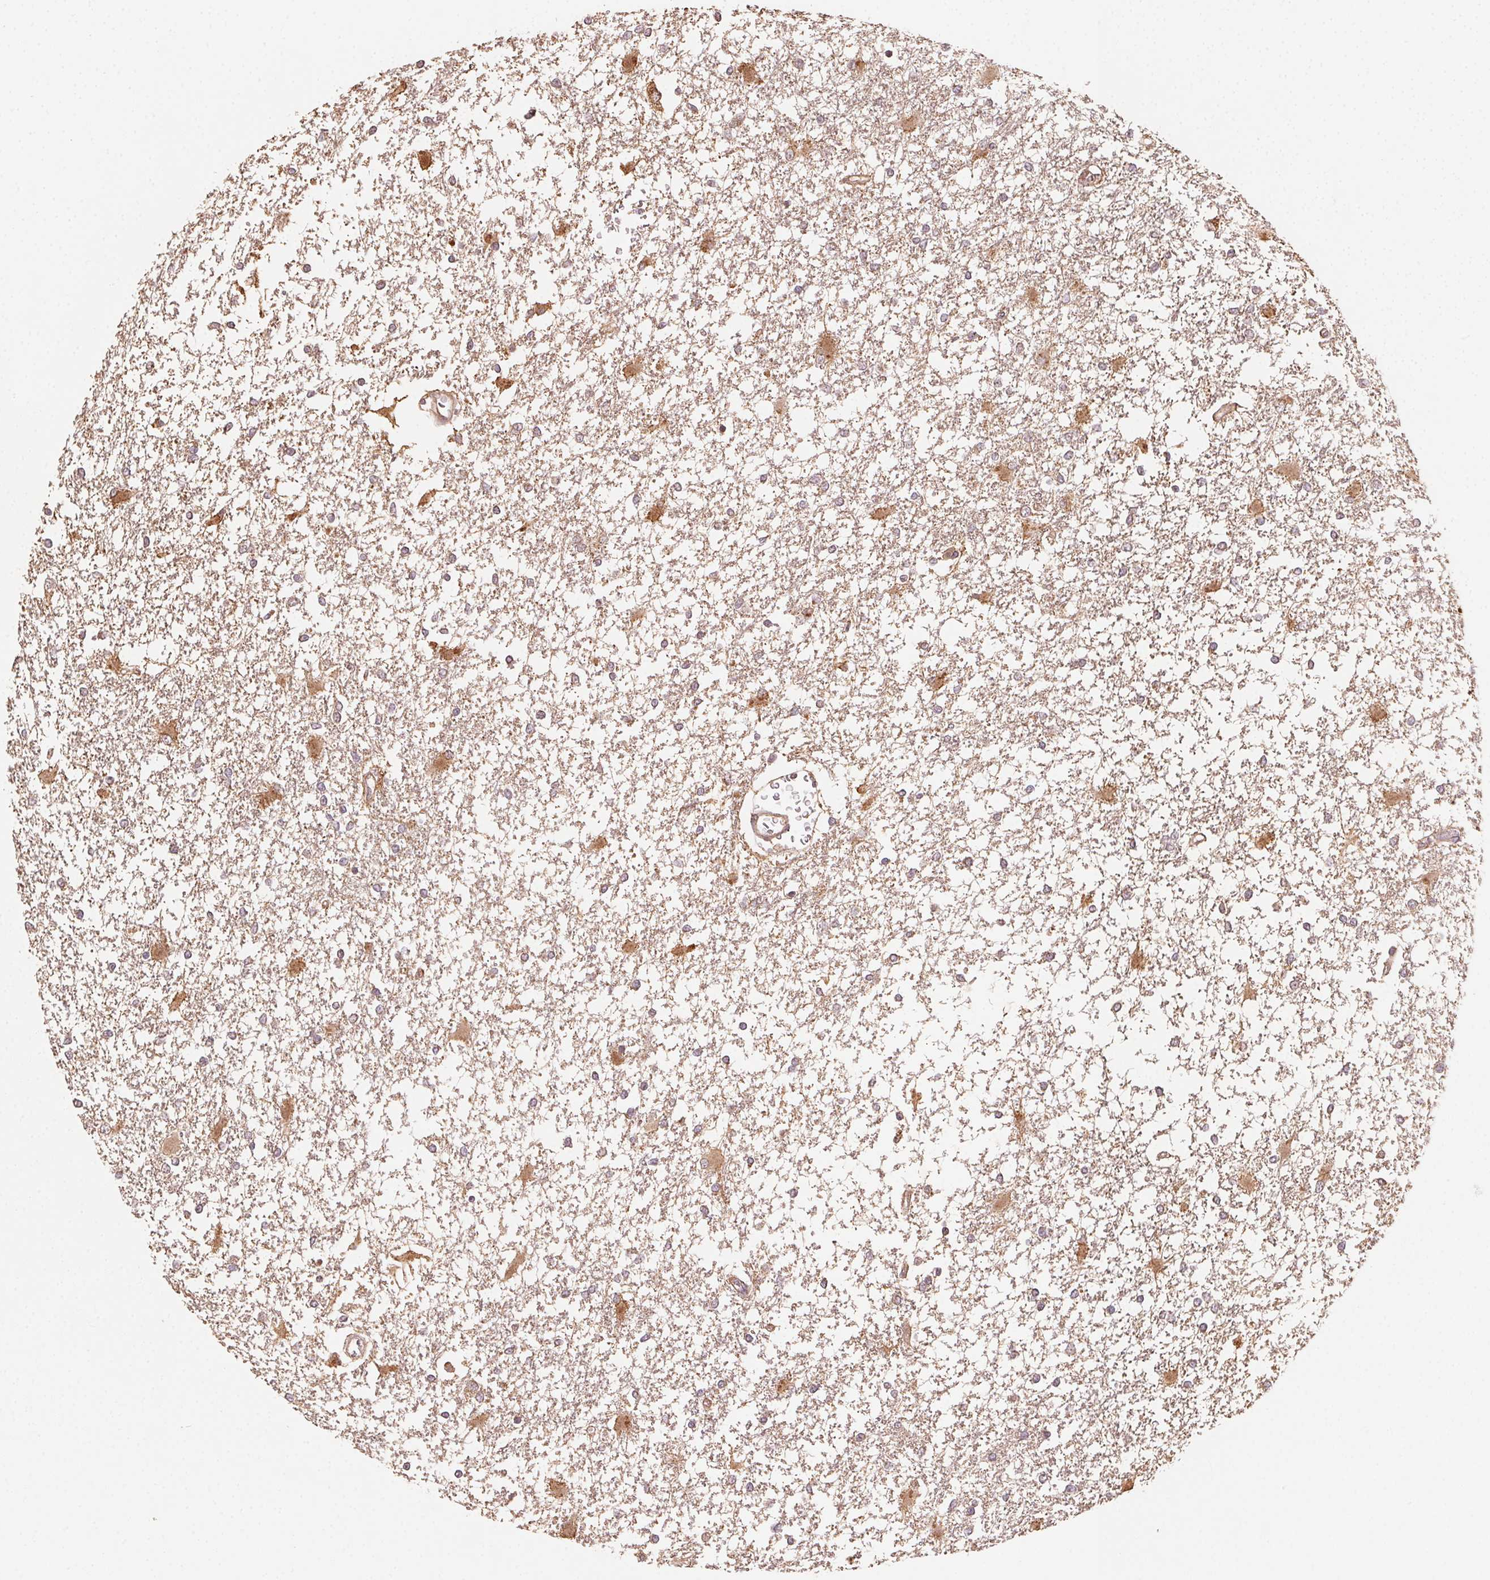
{"staining": {"intensity": "weak", "quantity": ">75%", "location": "cytoplasmic/membranous"}, "tissue": "glioma", "cell_type": "Tumor cells", "image_type": "cancer", "snomed": [{"axis": "morphology", "description": "Glioma, malignant, High grade"}, {"axis": "topography", "description": "Cerebral cortex"}], "caption": "This is an image of IHC staining of malignant glioma (high-grade), which shows weak positivity in the cytoplasmic/membranous of tumor cells.", "gene": "WBP2", "patient": {"sex": "male", "age": 79}}